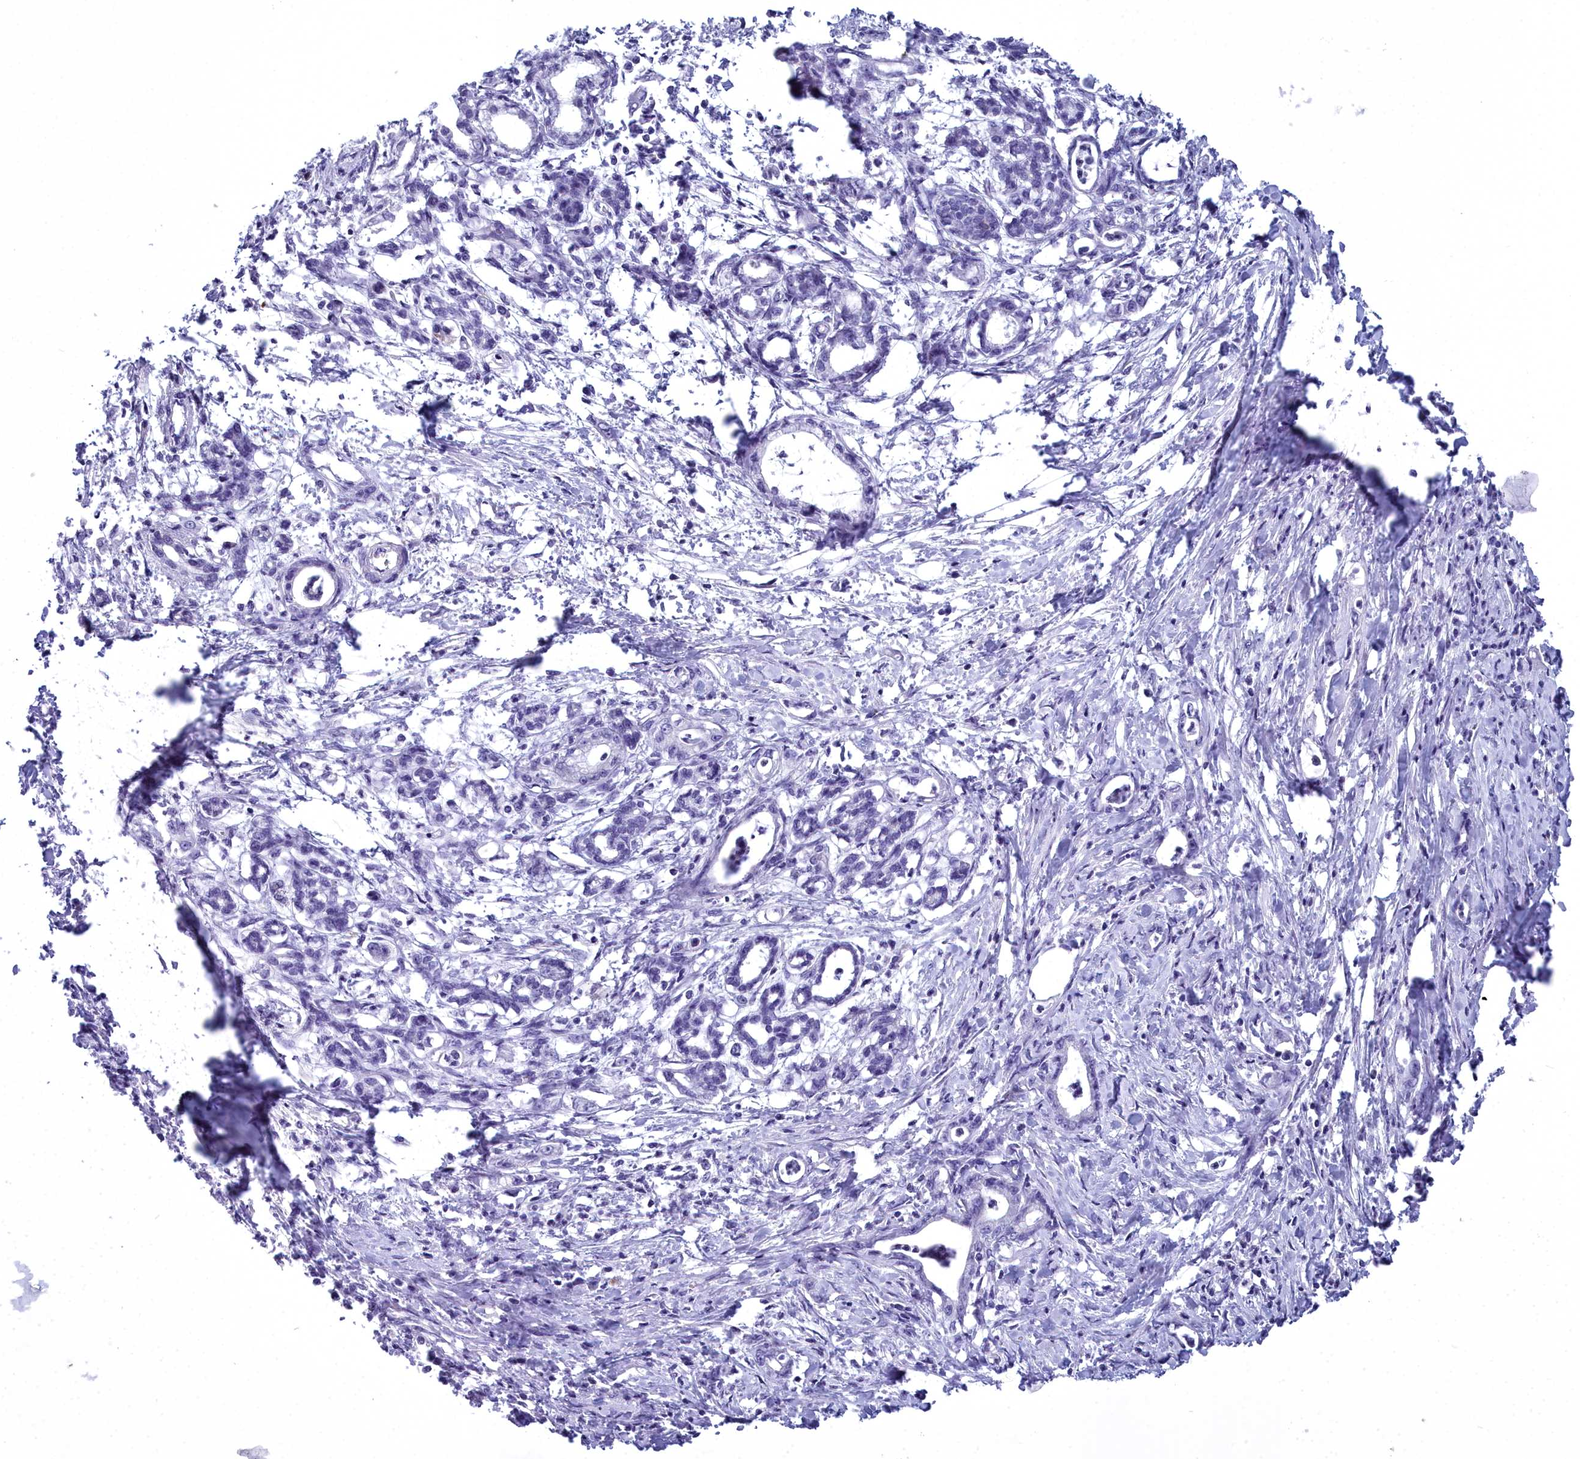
{"staining": {"intensity": "negative", "quantity": "none", "location": "none"}, "tissue": "pancreatic cancer", "cell_type": "Tumor cells", "image_type": "cancer", "snomed": [{"axis": "morphology", "description": "Adenocarcinoma, NOS"}, {"axis": "topography", "description": "Pancreas"}], "caption": "An immunohistochemistry image of pancreatic cancer (adenocarcinoma) is shown. There is no staining in tumor cells of pancreatic cancer (adenocarcinoma). Nuclei are stained in blue.", "gene": "MAP6", "patient": {"sex": "female", "age": 55}}